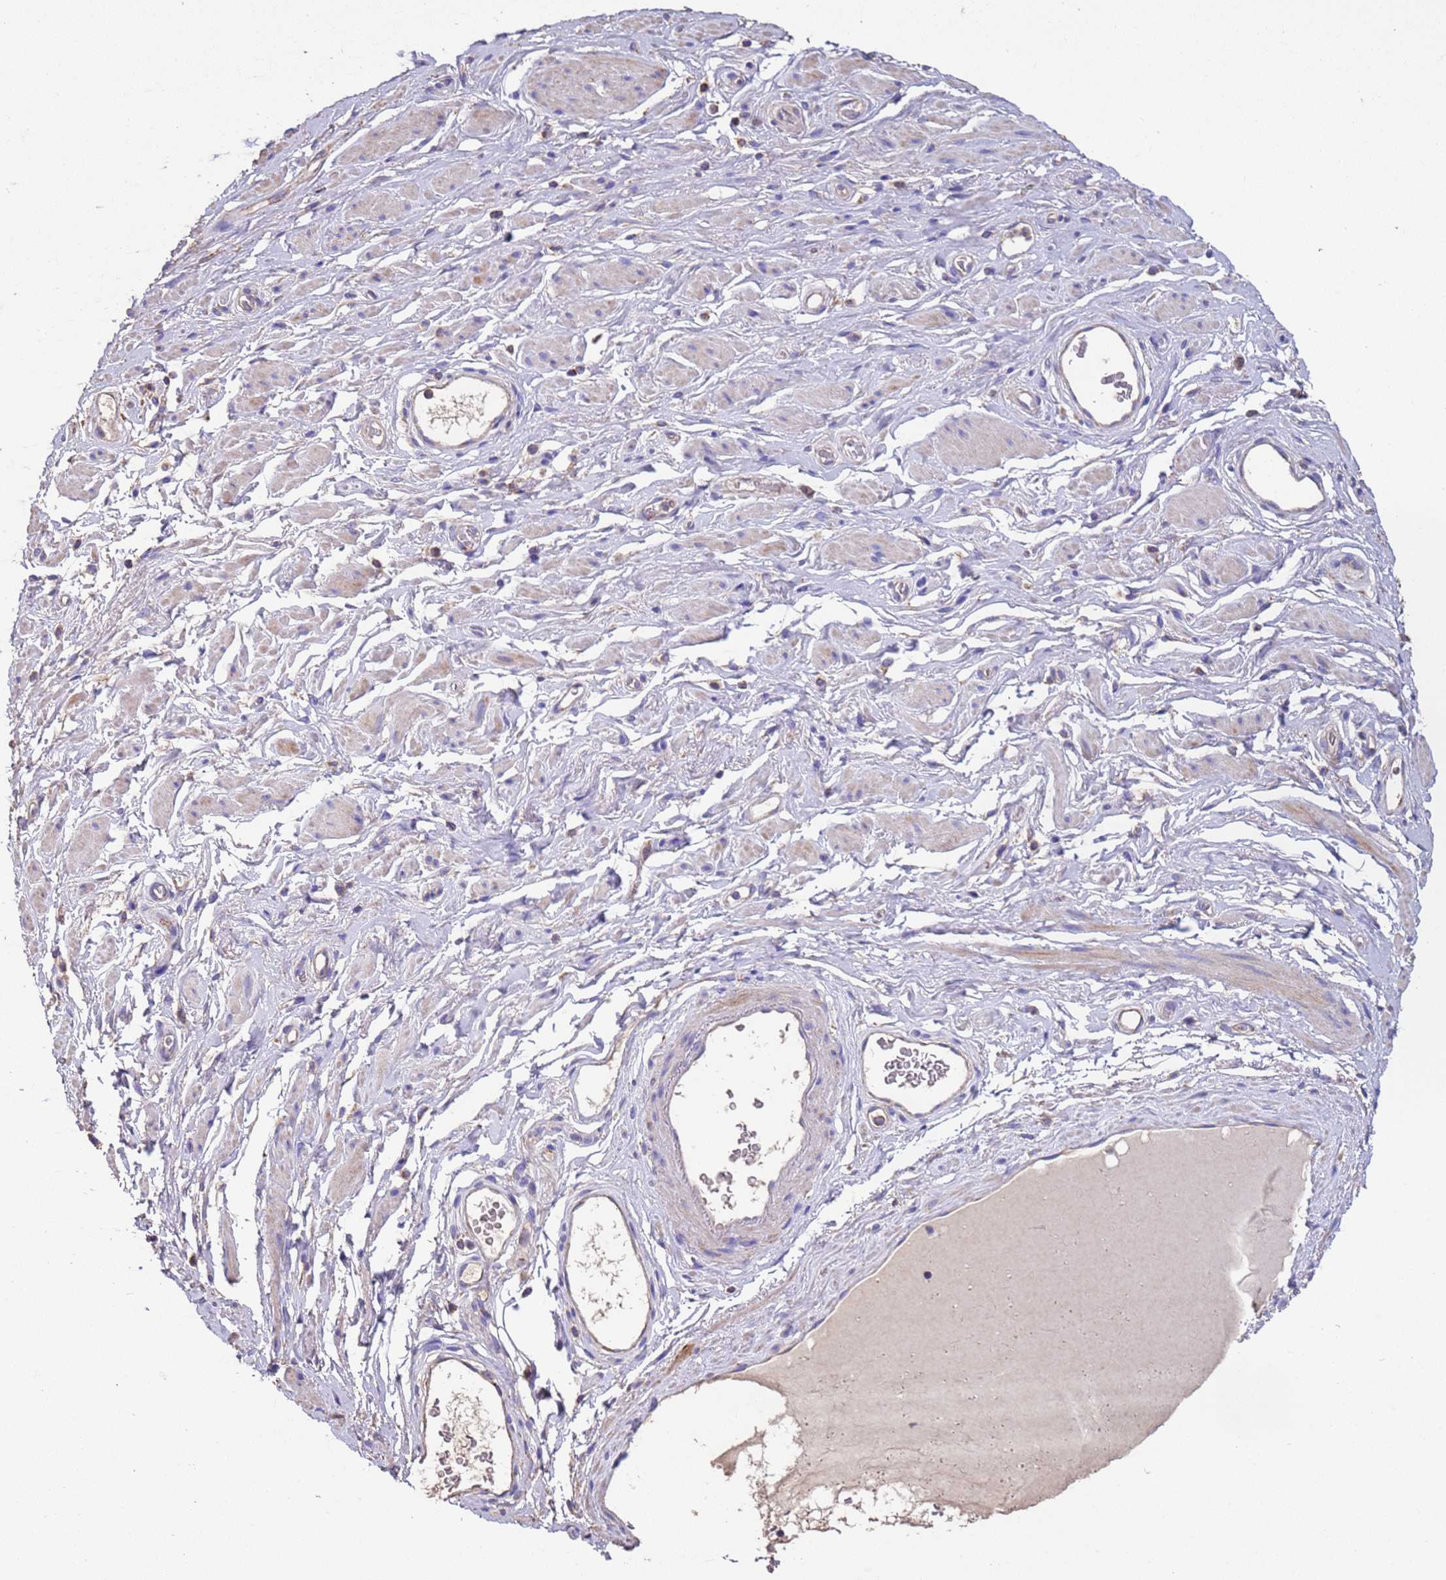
{"staining": {"intensity": "negative", "quantity": "none", "location": "none"}, "tissue": "adipose tissue", "cell_type": "Adipocytes", "image_type": "normal", "snomed": [{"axis": "morphology", "description": "Normal tissue, NOS"}, {"axis": "morphology", "description": "Adenocarcinoma, NOS"}, {"axis": "topography", "description": "Rectum"}, {"axis": "topography", "description": "Vagina"}, {"axis": "topography", "description": "Peripheral nerve tissue"}], "caption": "Histopathology image shows no protein positivity in adipocytes of benign adipose tissue. The staining was performed using DAB (3,3'-diaminobenzidine) to visualize the protein expression in brown, while the nuclei were stained in blue with hematoxylin (Magnification: 20x).", "gene": "ZNFX1", "patient": {"sex": "female", "age": 71}}